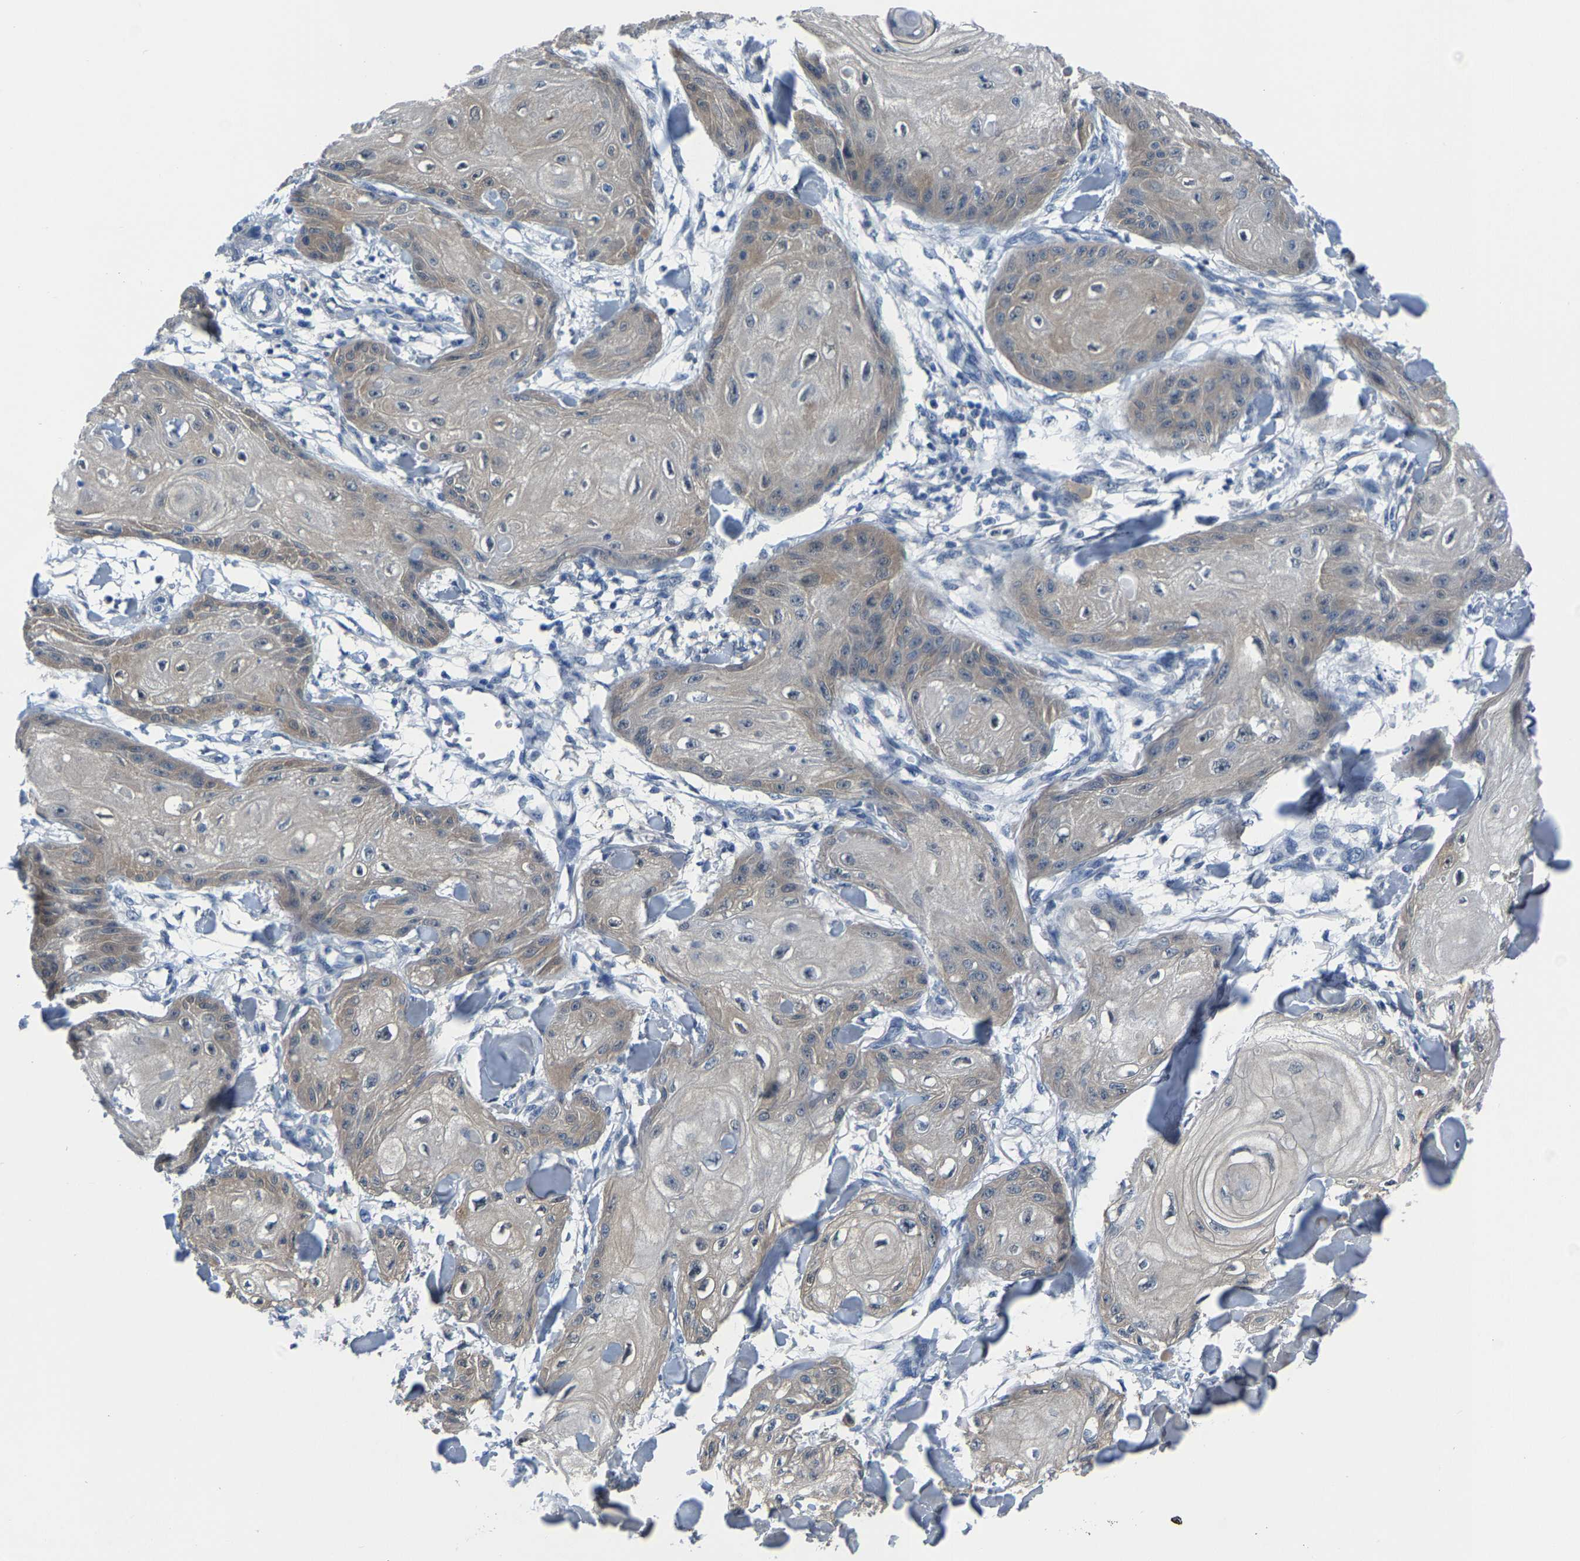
{"staining": {"intensity": "weak", "quantity": "25%-75%", "location": "cytoplasmic/membranous"}, "tissue": "skin cancer", "cell_type": "Tumor cells", "image_type": "cancer", "snomed": [{"axis": "morphology", "description": "Squamous cell carcinoma, NOS"}, {"axis": "topography", "description": "Skin"}], "caption": "Immunohistochemistry (IHC) micrograph of human skin cancer (squamous cell carcinoma) stained for a protein (brown), which reveals low levels of weak cytoplasmic/membranous staining in approximately 25%-75% of tumor cells.", "gene": "SSH3", "patient": {"sex": "male", "age": 74}}